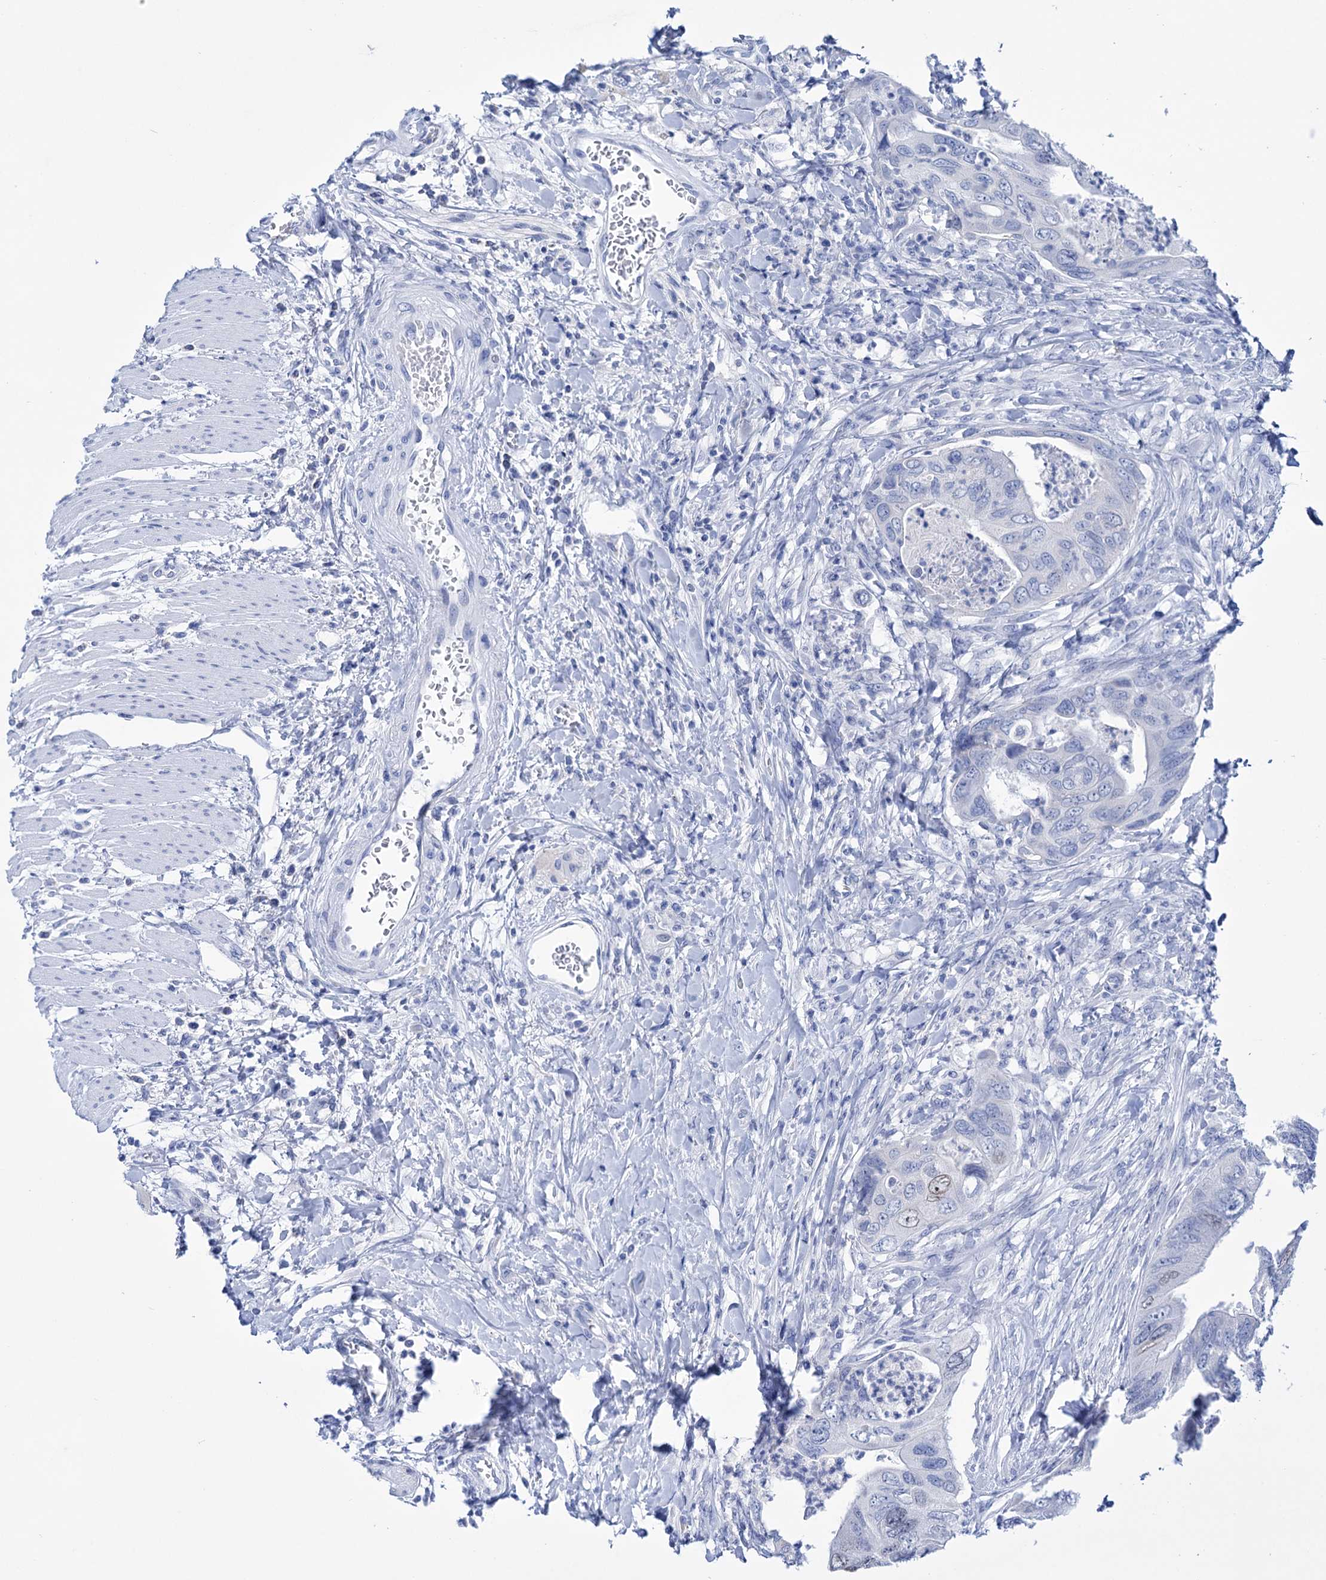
{"staining": {"intensity": "negative", "quantity": "none", "location": "none"}, "tissue": "colorectal cancer", "cell_type": "Tumor cells", "image_type": "cancer", "snomed": [{"axis": "morphology", "description": "Adenocarcinoma, NOS"}, {"axis": "topography", "description": "Rectum"}], "caption": "High power microscopy histopathology image of an immunohistochemistry (IHC) image of adenocarcinoma (colorectal), revealing no significant expression in tumor cells. The staining was performed using DAB to visualize the protein expression in brown, while the nuclei were stained in blue with hematoxylin (Magnification: 20x).", "gene": "FBXW12", "patient": {"sex": "male", "age": 63}}